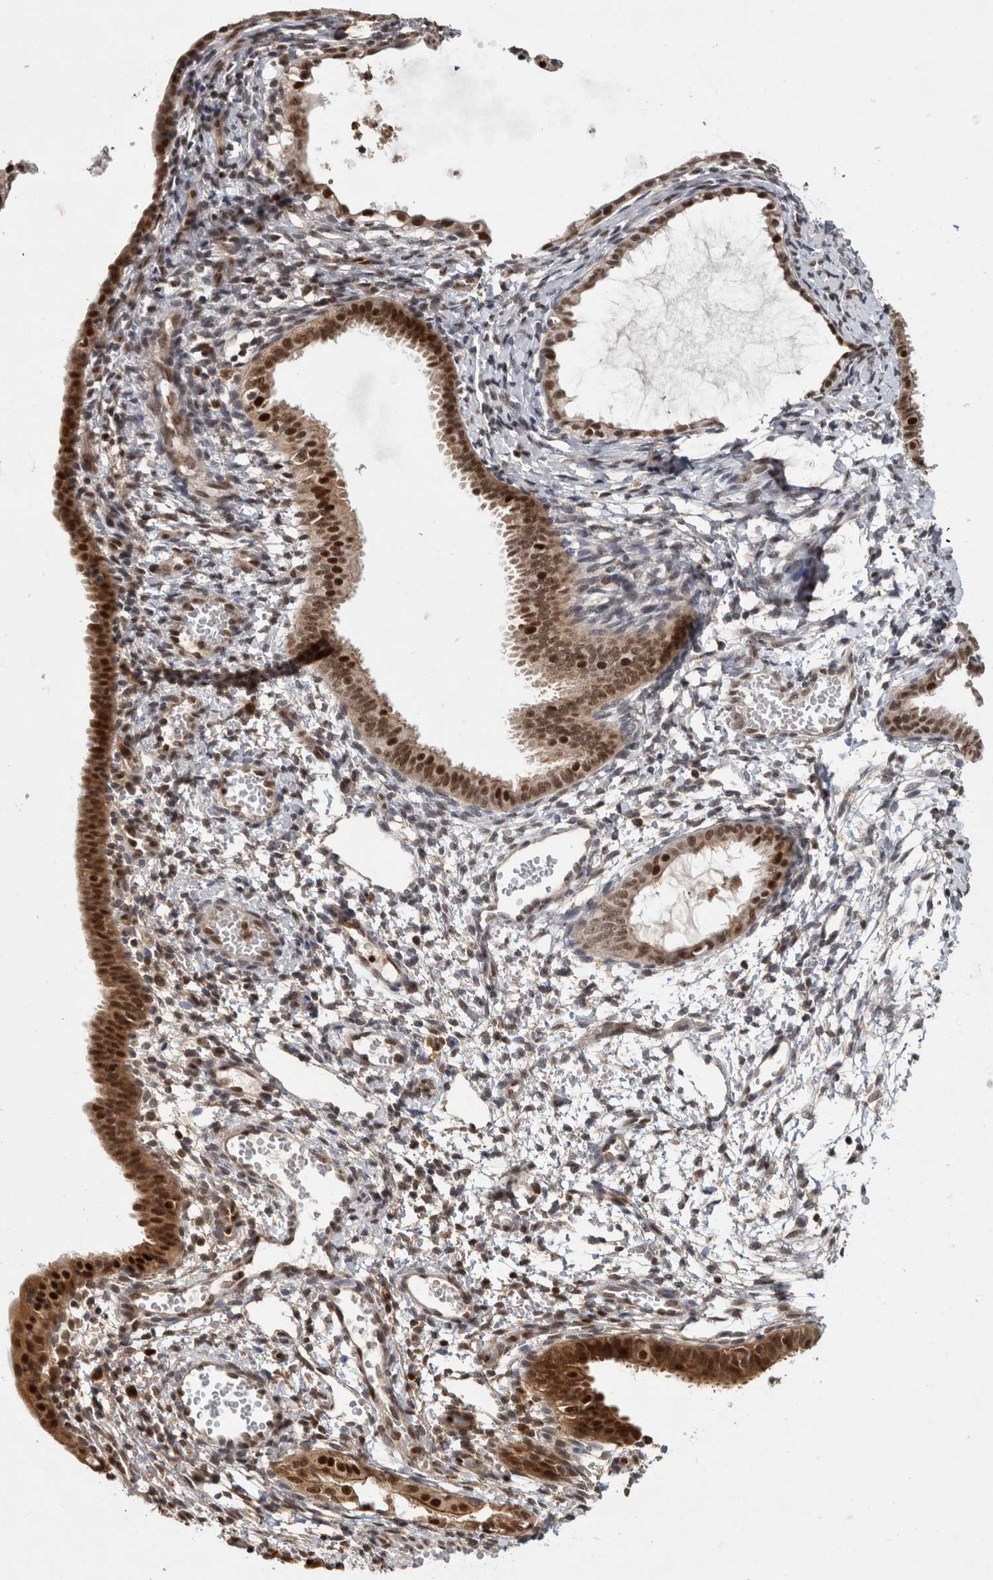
{"staining": {"intensity": "strong", "quantity": ">75%", "location": "cytoplasmic/membranous,nuclear"}, "tissue": "endometrial cancer", "cell_type": "Tumor cells", "image_type": "cancer", "snomed": [{"axis": "morphology", "description": "Adenocarcinoma, NOS"}, {"axis": "topography", "description": "Endometrium"}], "caption": "The immunohistochemical stain shows strong cytoplasmic/membranous and nuclear expression in tumor cells of endometrial cancer tissue.", "gene": "RPS6KA2", "patient": {"sex": "female", "age": 58}}